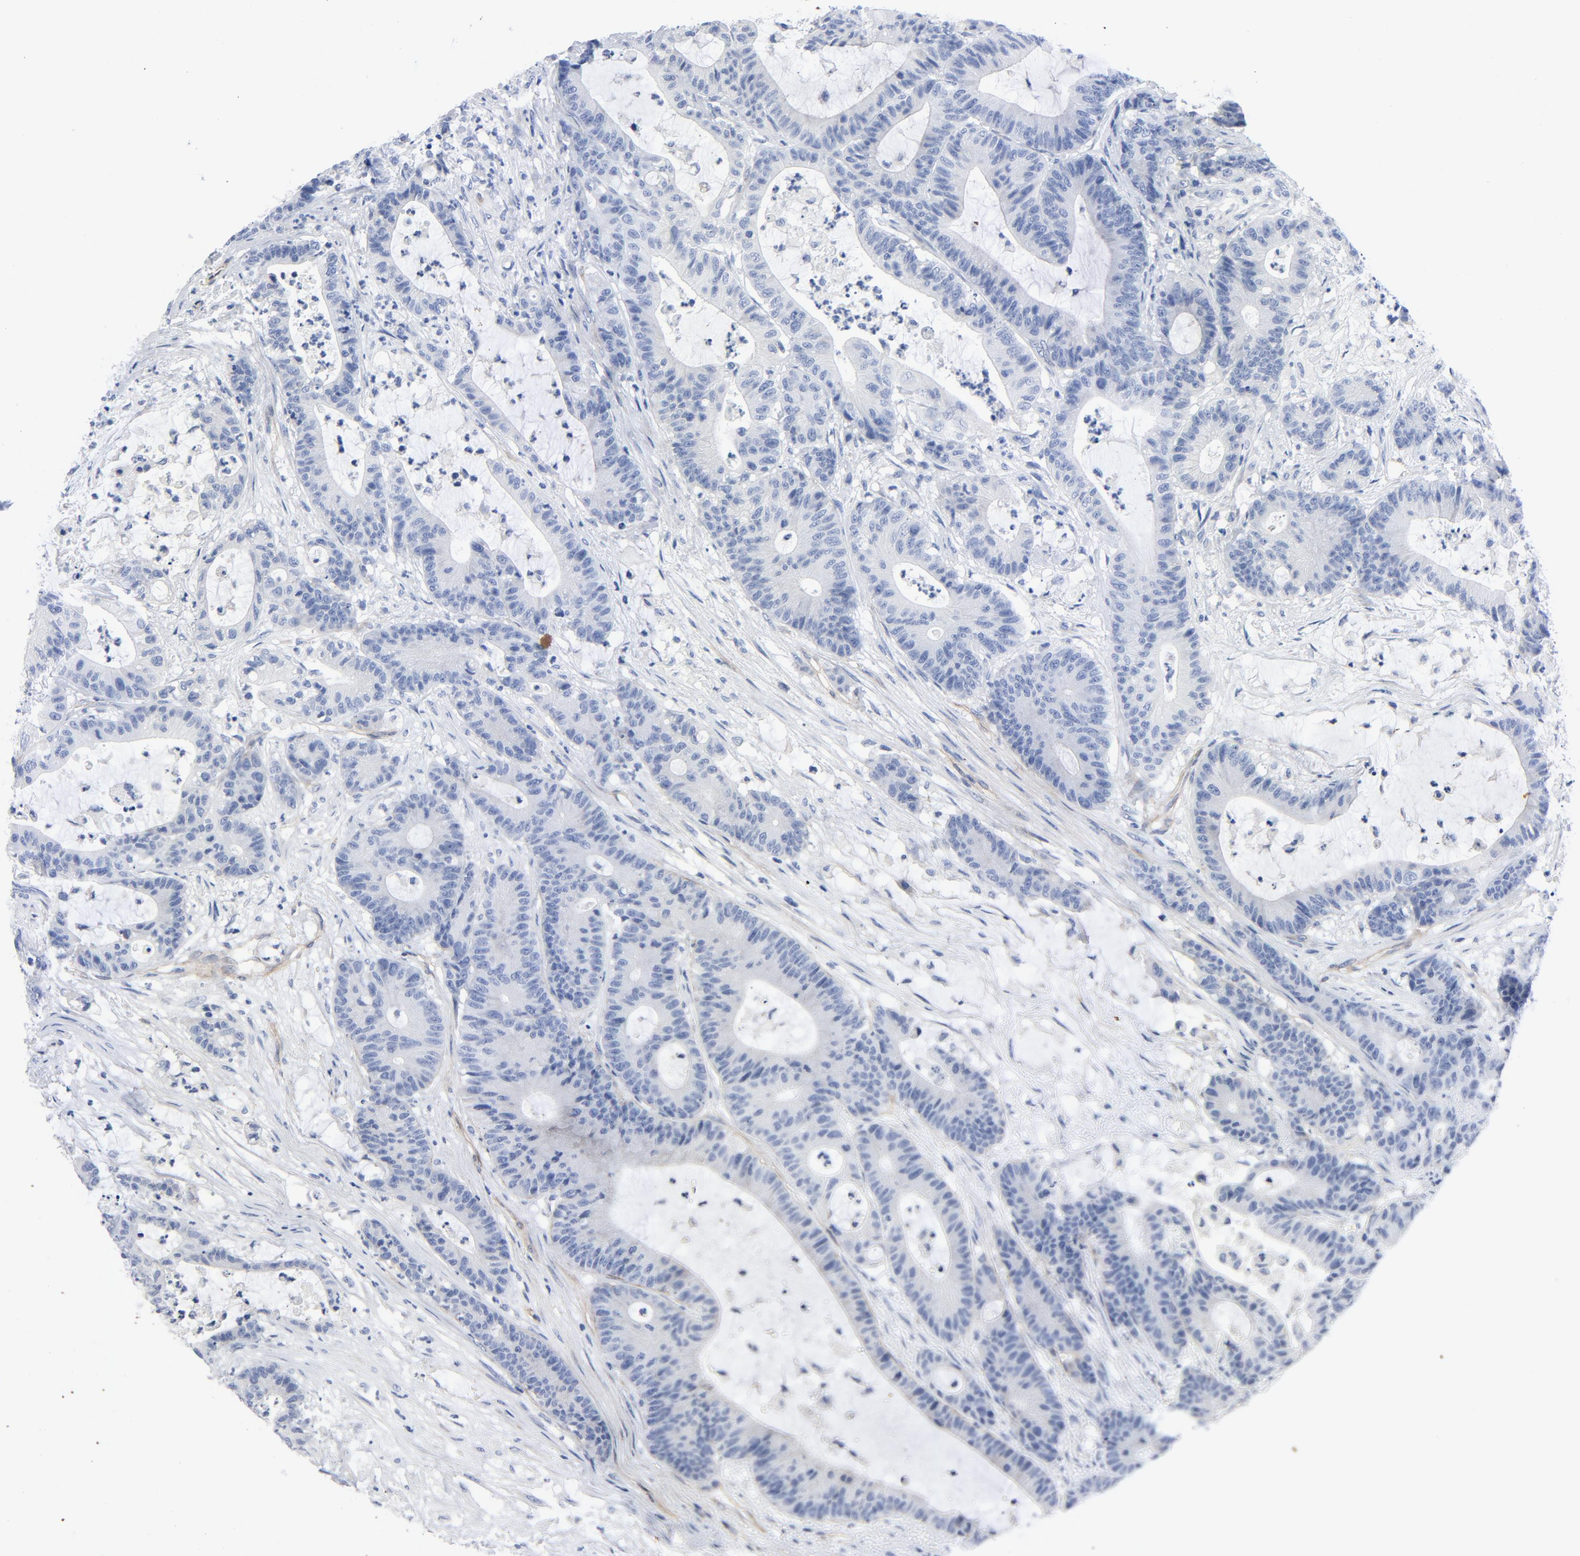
{"staining": {"intensity": "negative", "quantity": "none", "location": "none"}, "tissue": "colorectal cancer", "cell_type": "Tumor cells", "image_type": "cancer", "snomed": [{"axis": "morphology", "description": "Adenocarcinoma, NOS"}, {"axis": "topography", "description": "Colon"}], "caption": "Colorectal cancer was stained to show a protein in brown. There is no significant positivity in tumor cells.", "gene": "LAMC1", "patient": {"sex": "female", "age": 84}}